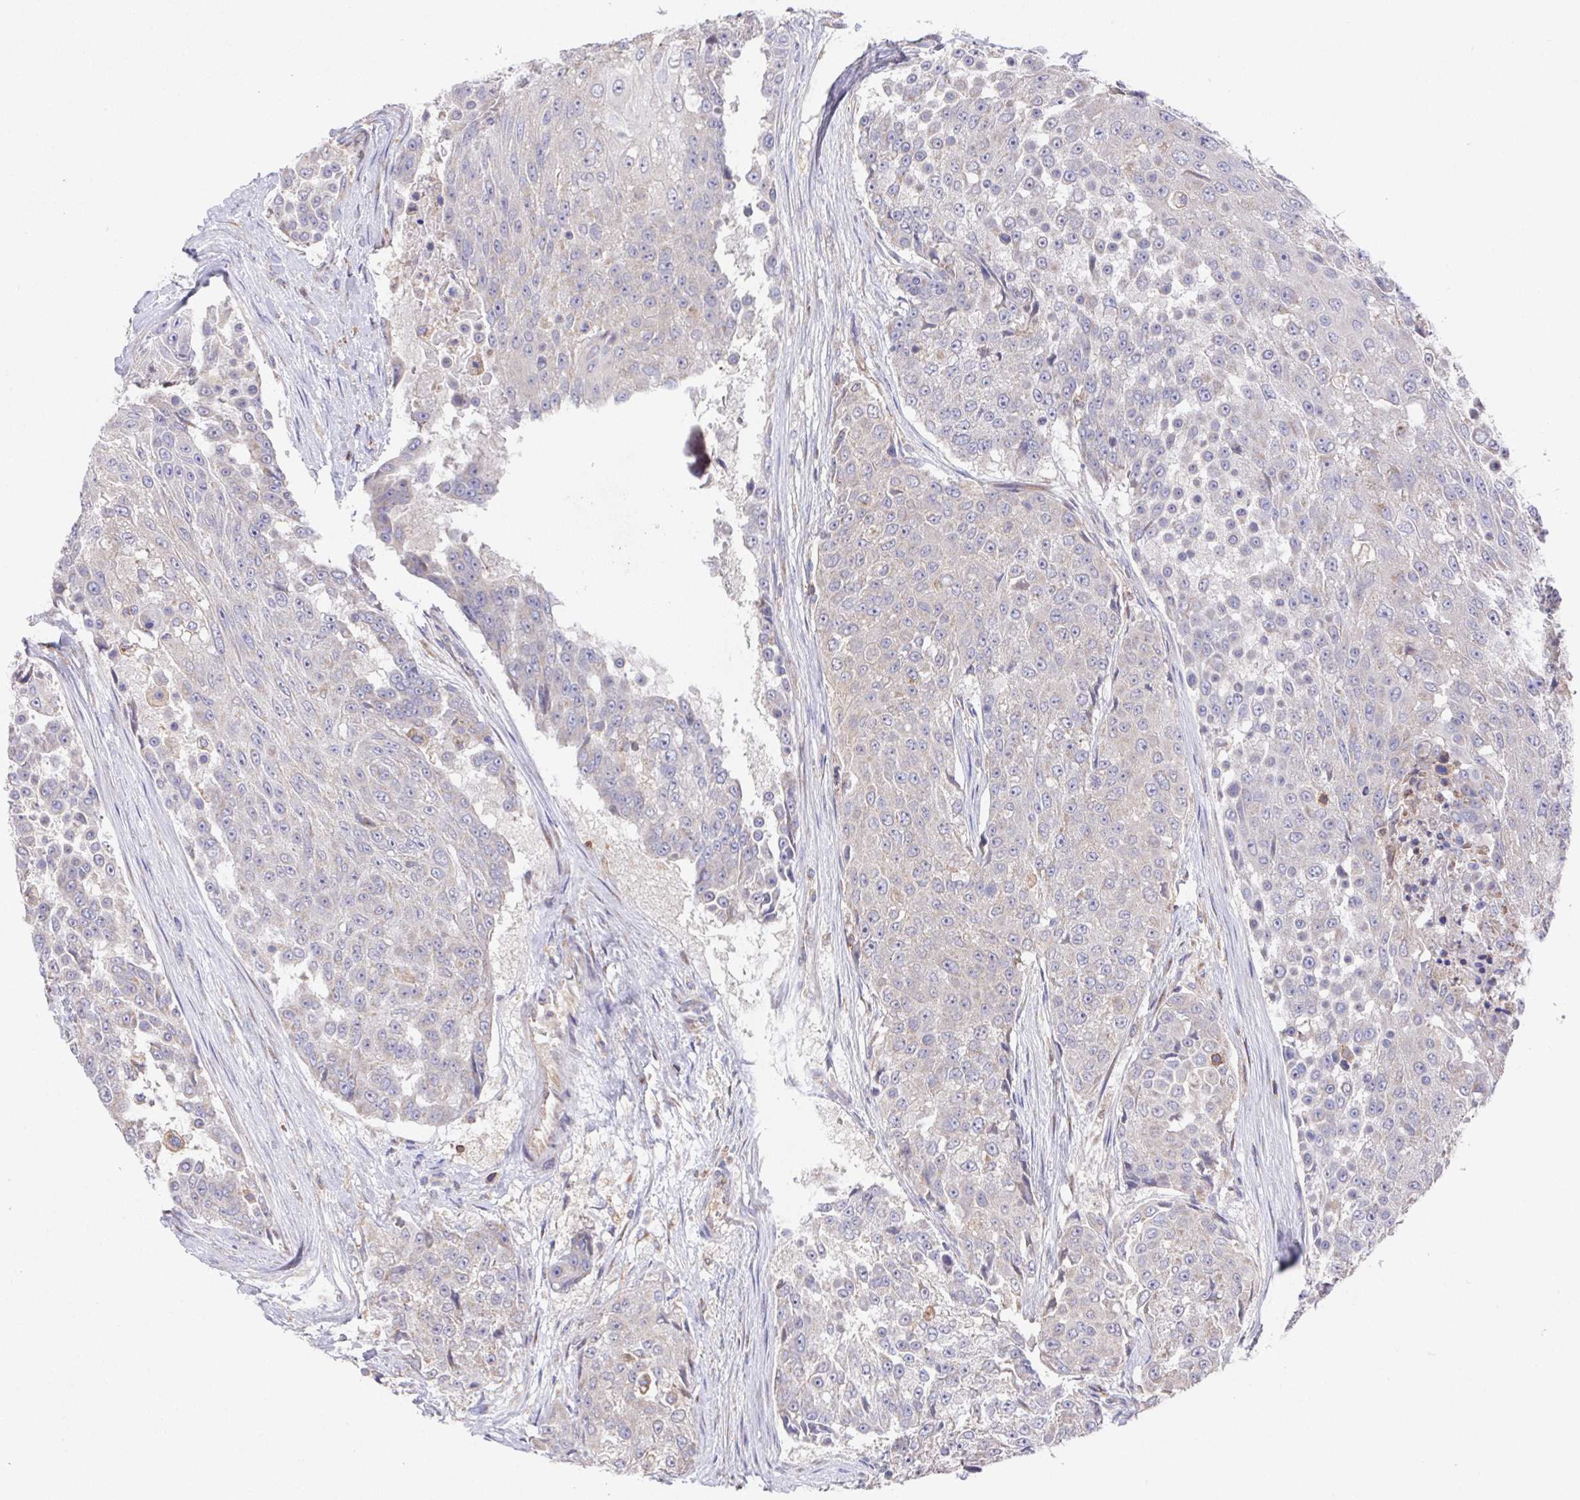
{"staining": {"intensity": "negative", "quantity": "none", "location": "none"}, "tissue": "urothelial cancer", "cell_type": "Tumor cells", "image_type": "cancer", "snomed": [{"axis": "morphology", "description": "Urothelial carcinoma, High grade"}, {"axis": "topography", "description": "Urinary bladder"}], "caption": "An image of human urothelial cancer is negative for staining in tumor cells.", "gene": "FAM241A", "patient": {"sex": "female", "age": 63}}